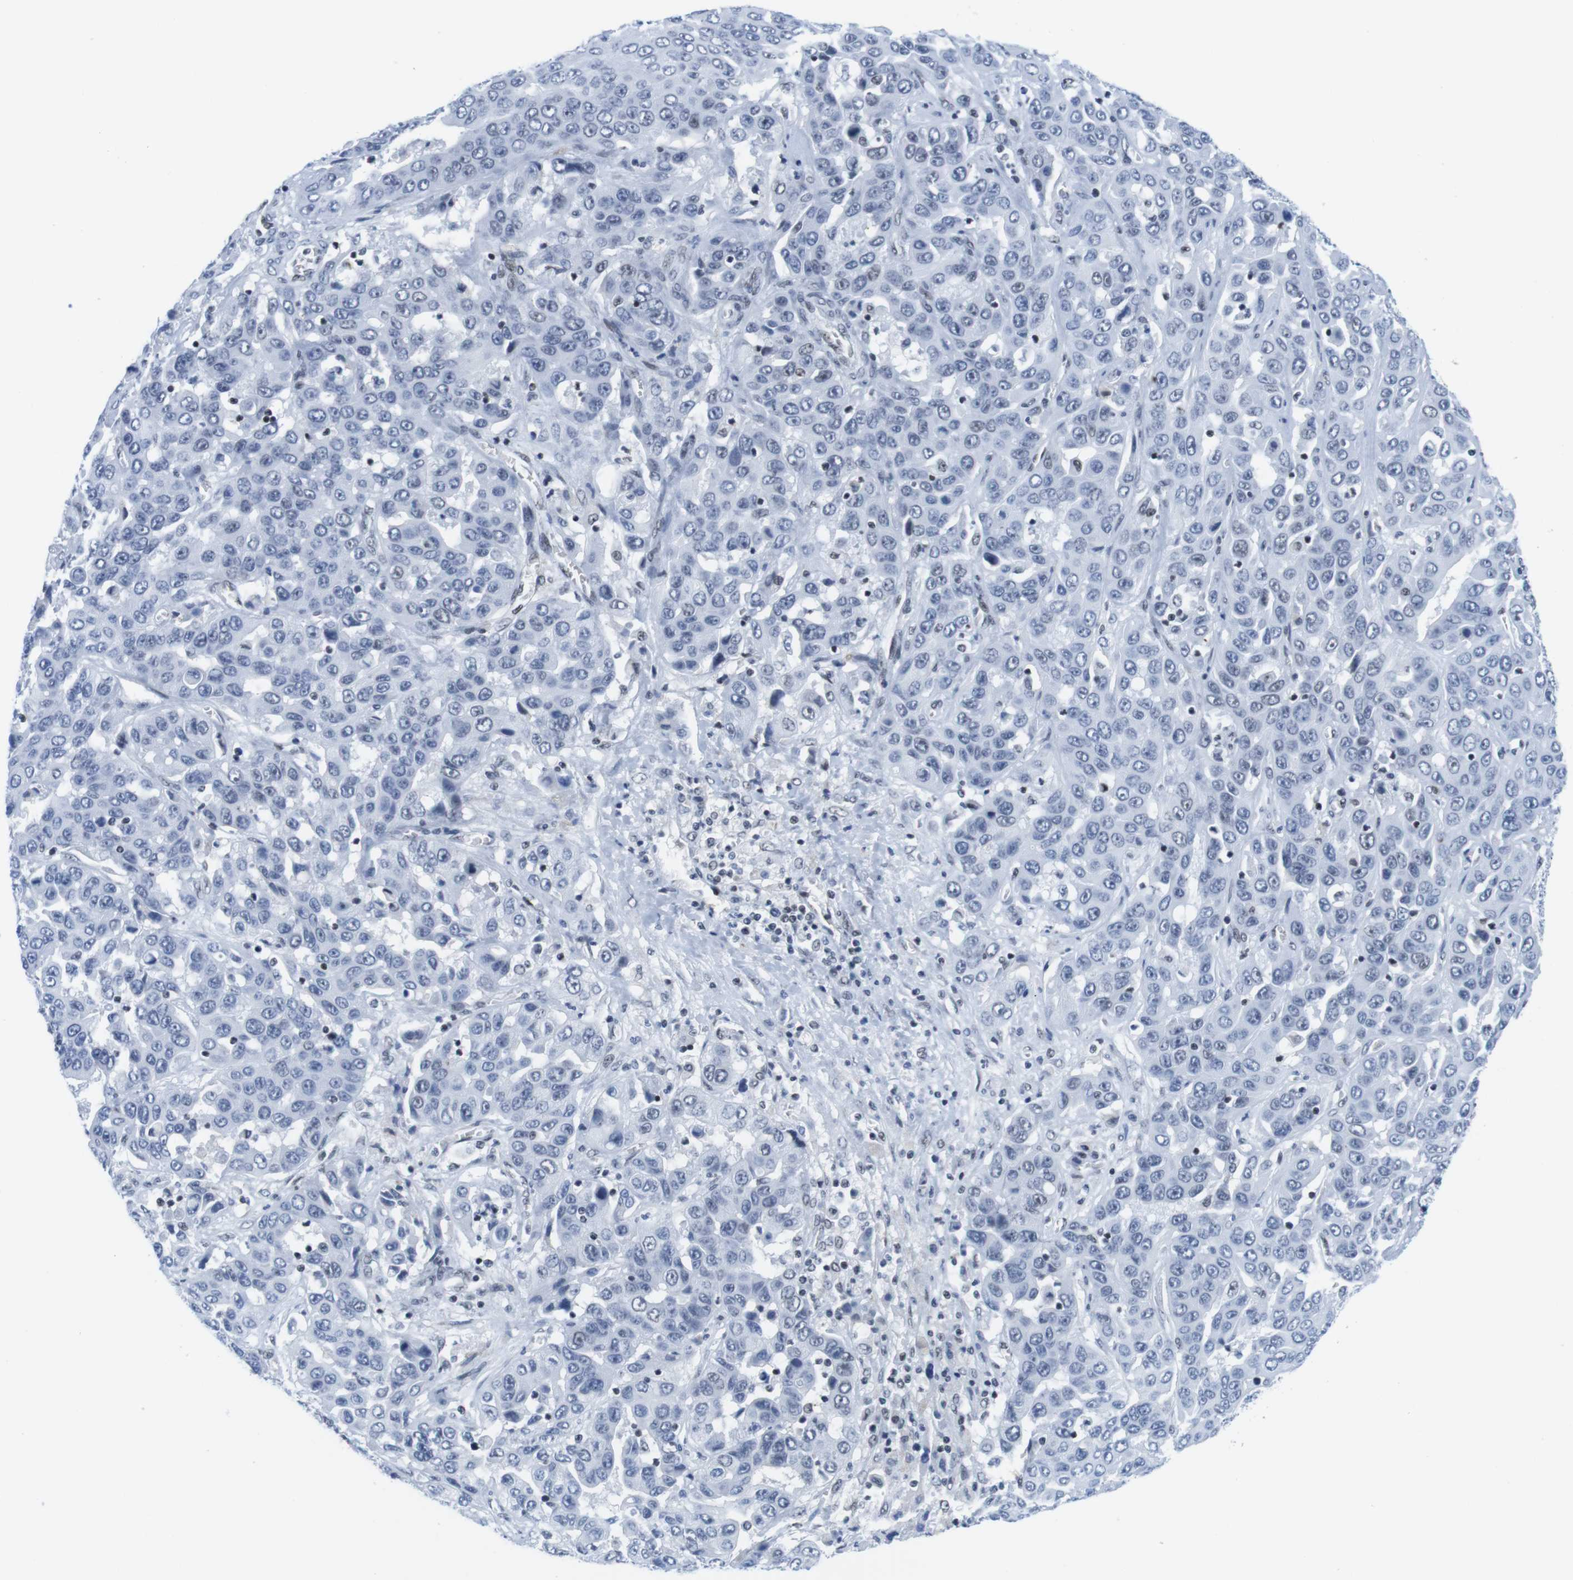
{"staining": {"intensity": "negative", "quantity": "none", "location": "none"}, "tissue": "liver cancer", "cell_type": "Tumor cells", "image_type": "cancer", "snomed": [{"axis": "morphology", "description": "Cholangiocarcinoma"}, {"axis": "topography", "description": "Liver"}], "caption": "Photomicrograph shows no significant protein staining in tumor cells of liver cholangiocarcinoma.", "gene": "IFI16", "patient": {"sex": "female", "age": 52}}